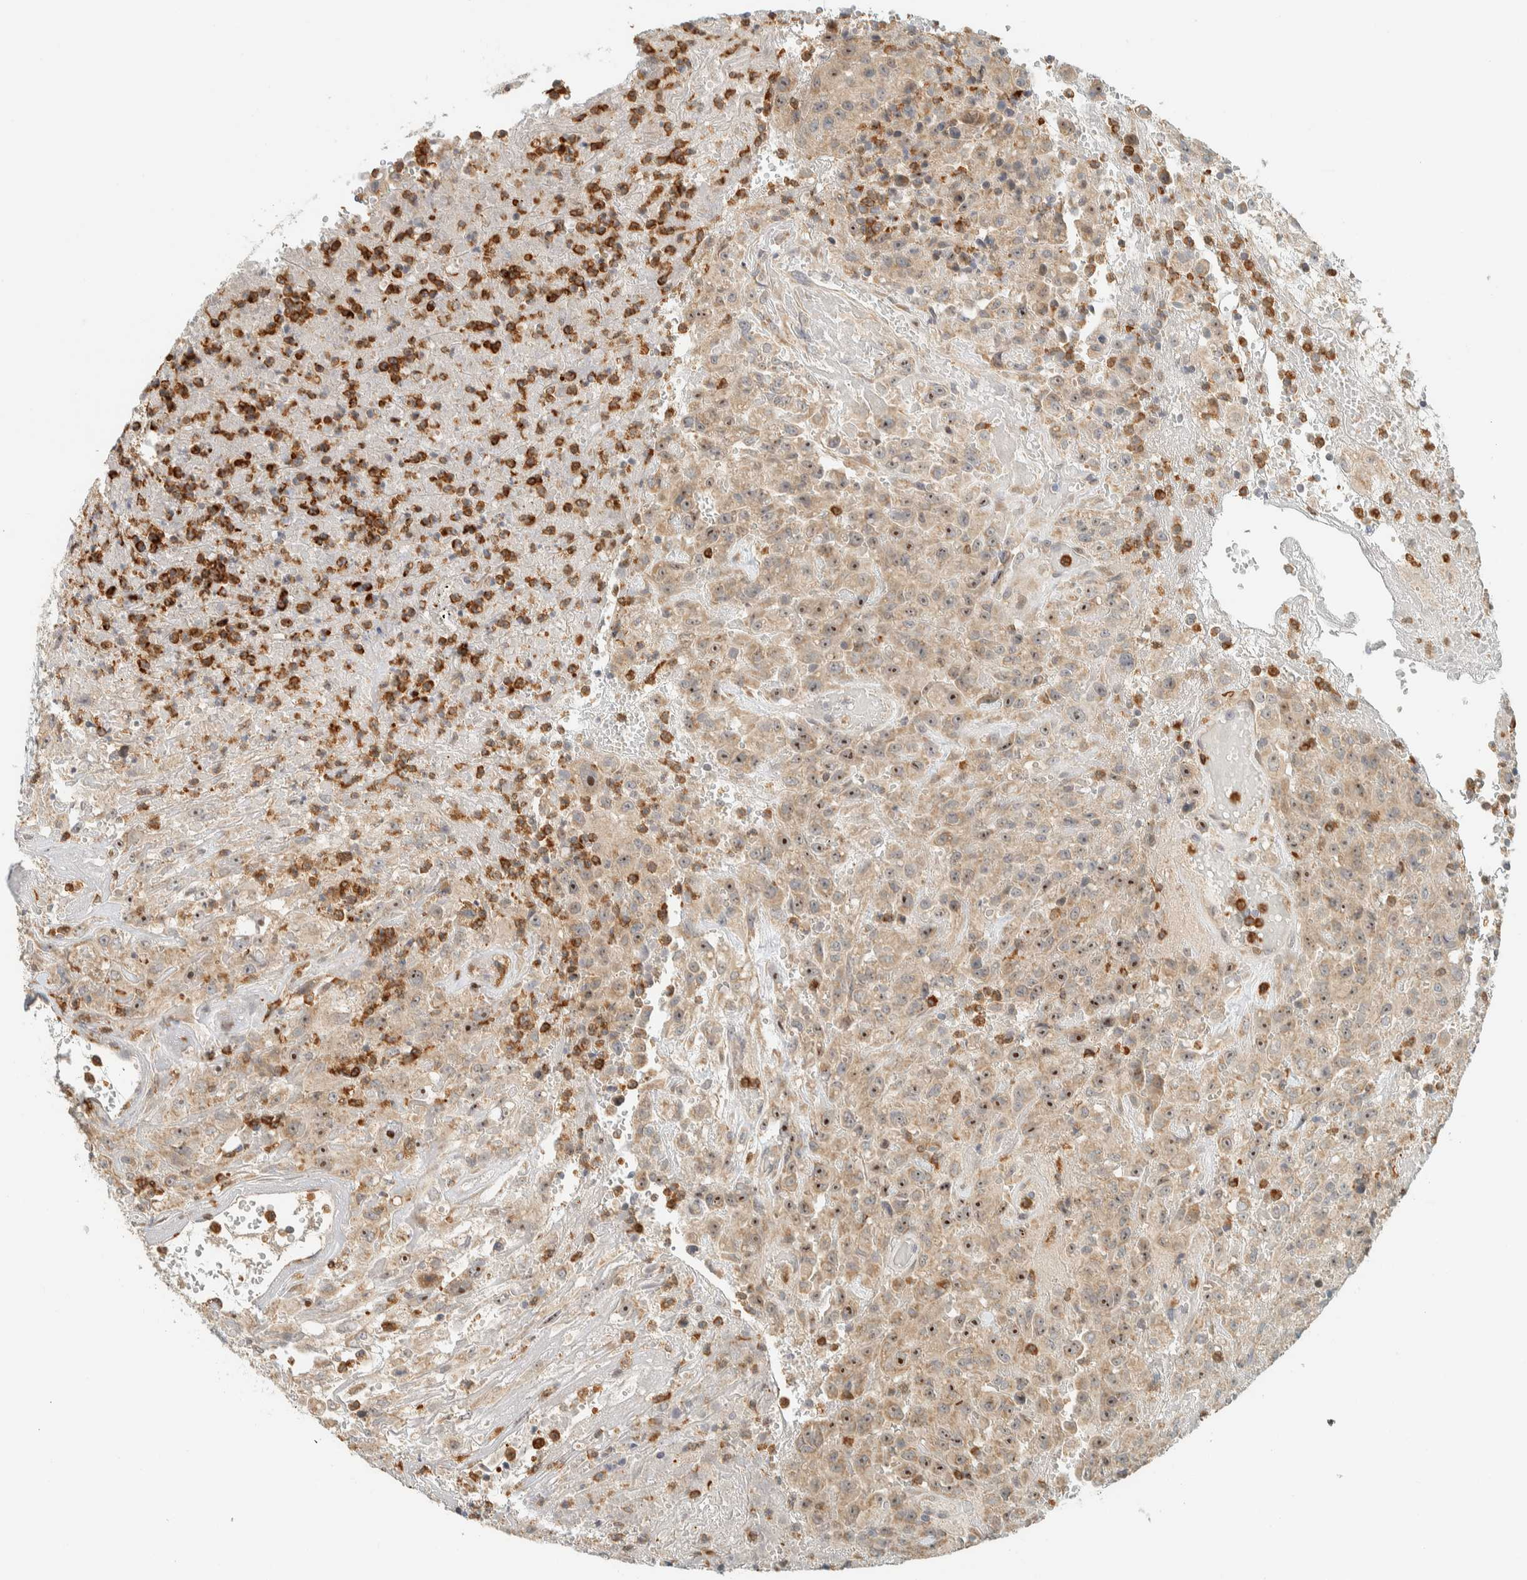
{"staining": {"intensity": "moderate", "quantity": ">75%", "location": "cytoplasmic/membranous,nuclear"}, "tissue": "urothelial cancer", "cell_type": "Tumor cells", "image_type": "cancer", "snomed": [{"axis": "morphology", "description": "Urothelial carcinoma, High grade"}, {"axis": "topography", "description": "Urinary bladder"}], "caption": "Urothelial cancer was stained to show a protein in brown. There is medium levels of moderate cytoplasmic/membranous and nuclear staining in approximately >75% of tumor cells. The protein of interest is stained brown, and the nuclei are stained in blue (DAB (3,3'-diaminobenzidine) IHC with brightfield microscopy, high magnification).", "gene": "CCDC171", "patient": {"sex": "male", "age": 46}}